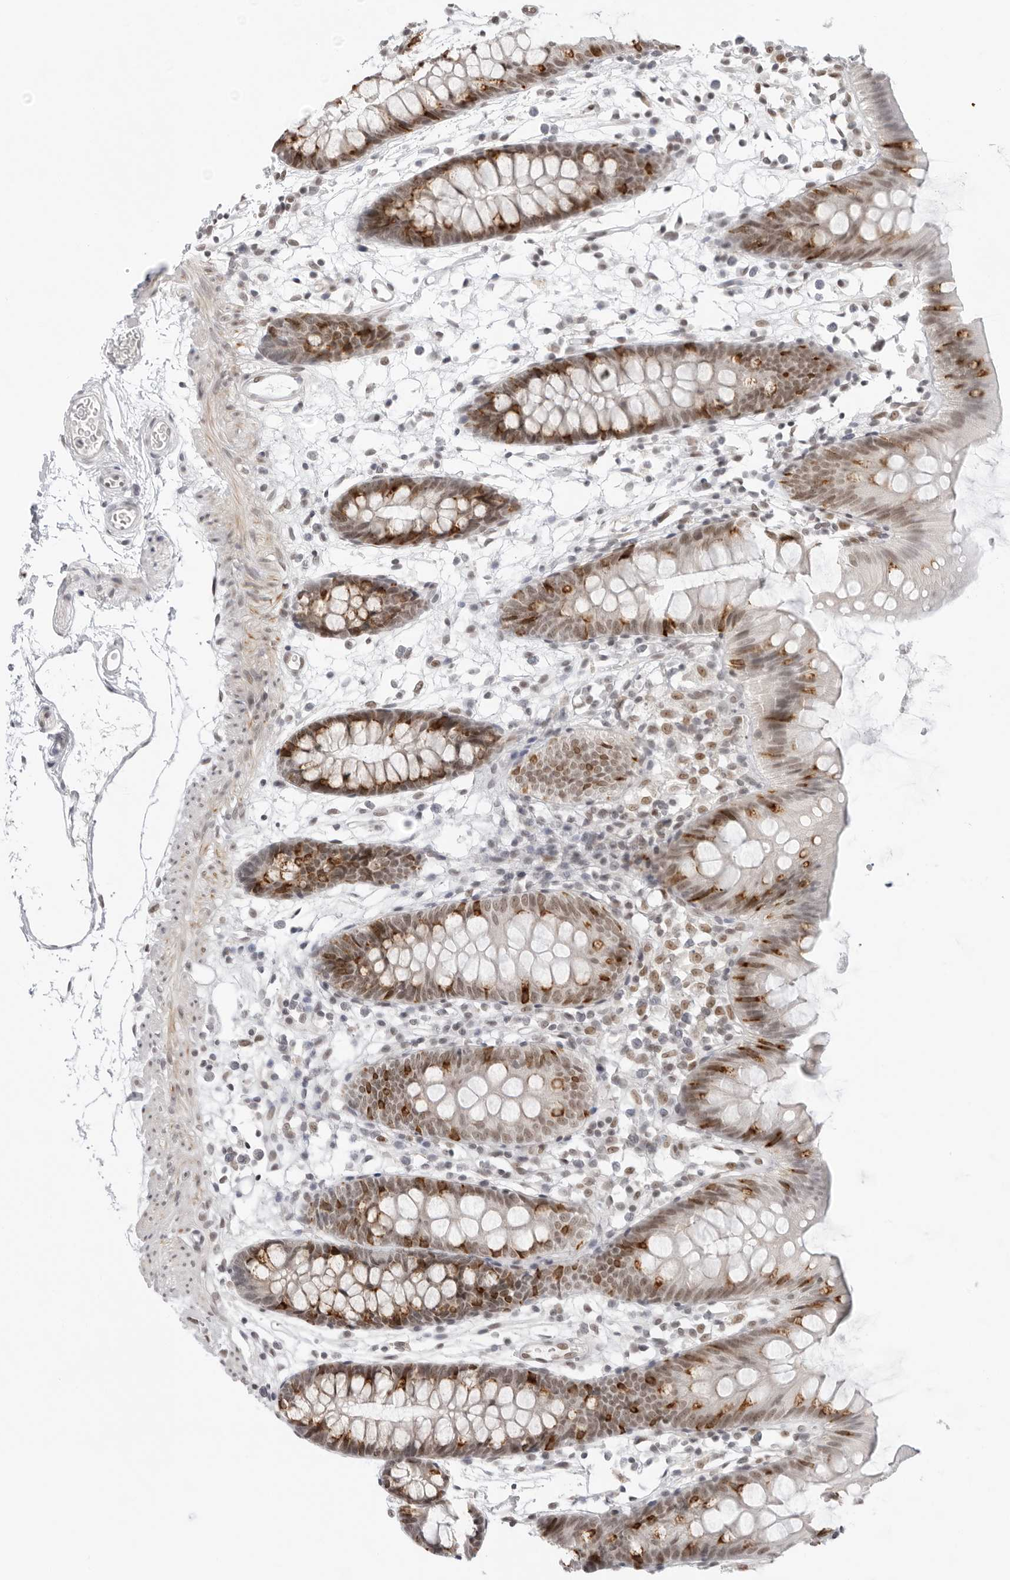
{"staining": {"intensity": "weak", "quantity": ">75%", "location": "nuclear"}, "tissue": "colon", "cell_type": "Endothelial cells", "image_type": "normal", "snomed": [{"axis": "morphology", "description": "Normal tissue, NOS"}, {"axis": "topography", "description": "Colon"}], "caption": "Endothelial cells exhibit low levels of weak nuclear staining in approximately >75% of cells in unremarkable colon.", "gene": "FOXK2", "patient": {"sex": "male", "age": 56}}